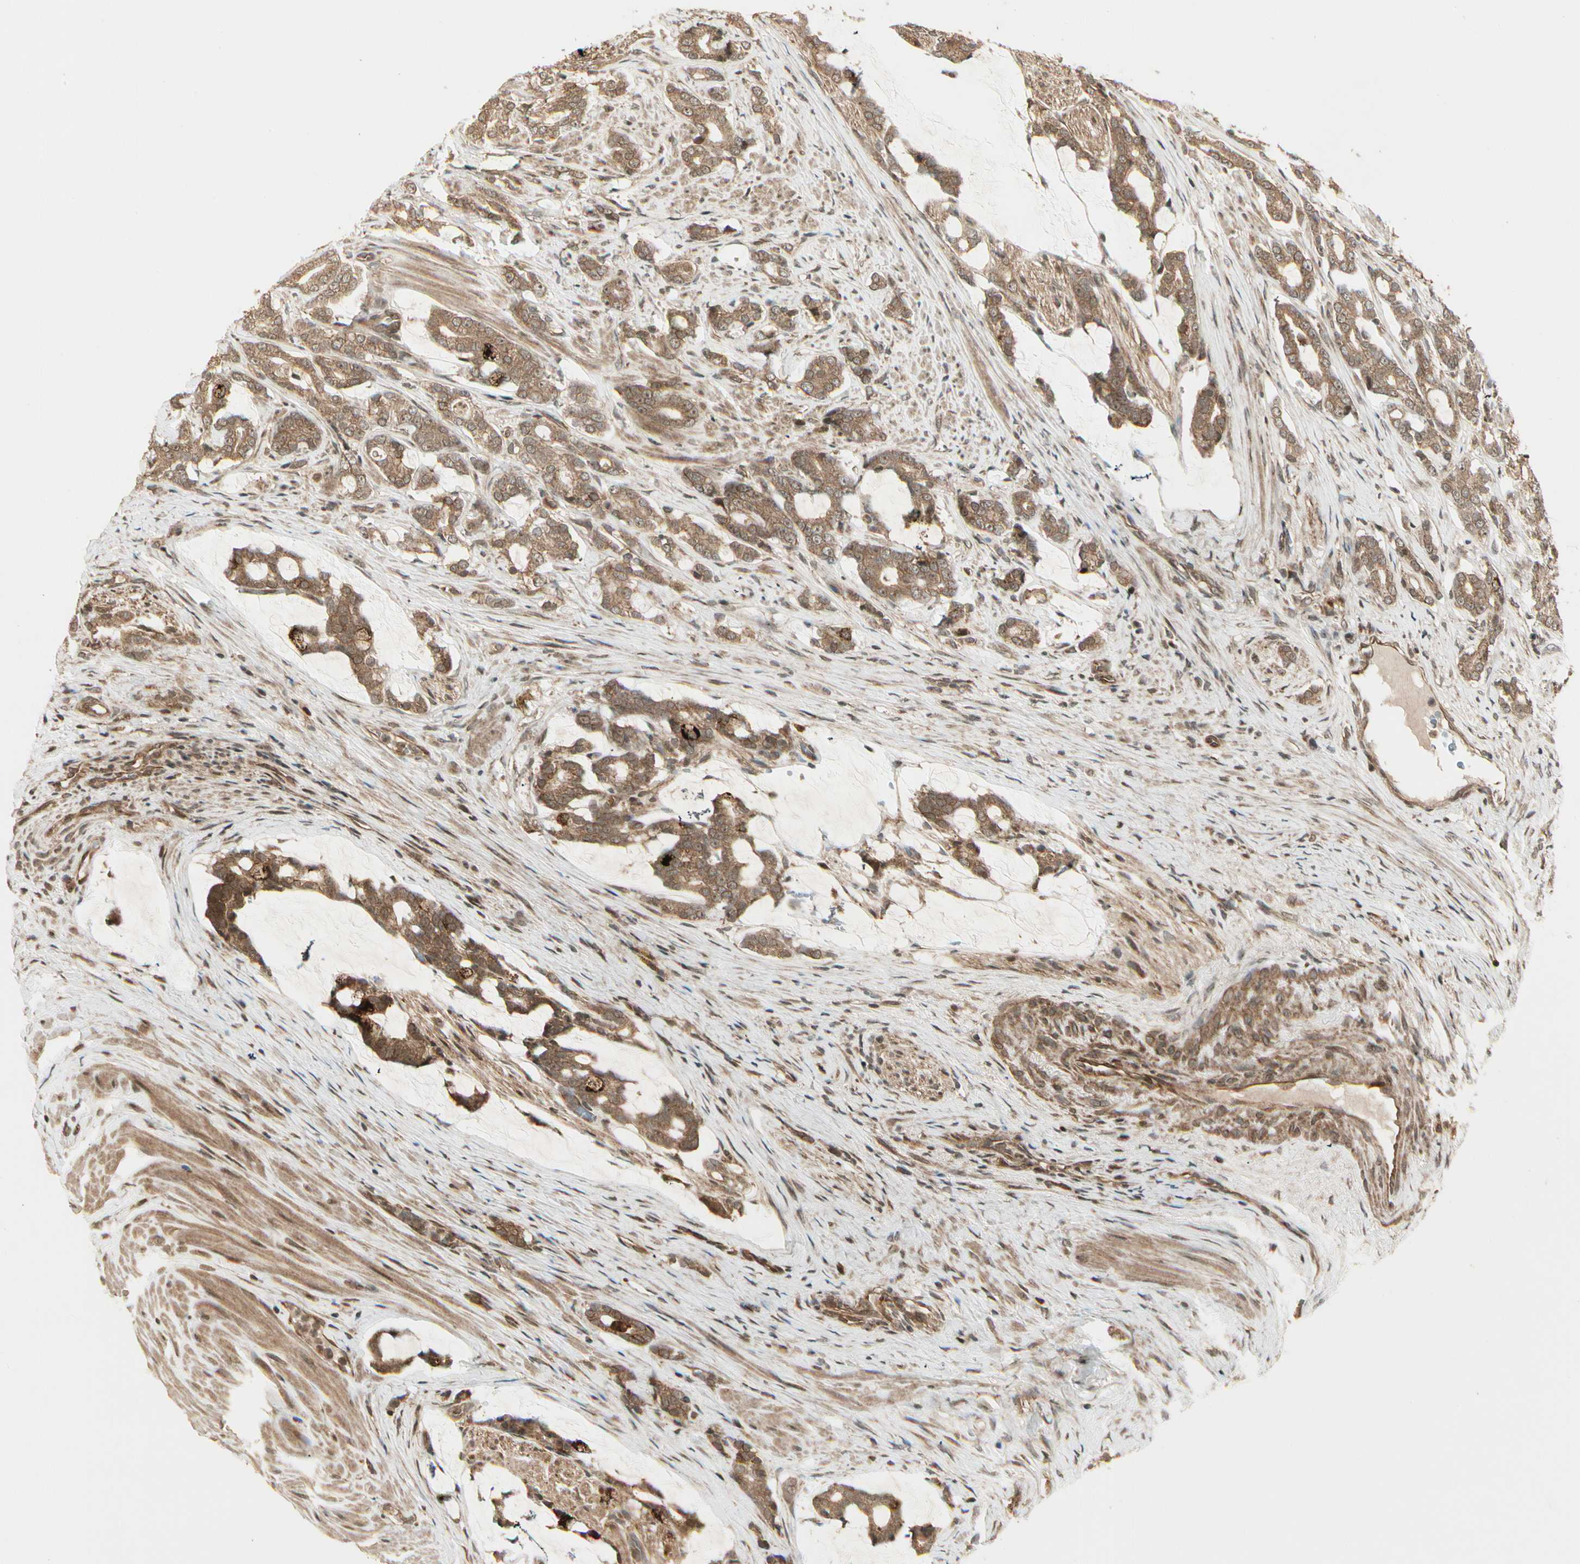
{"staining": {"intensity": "moderate", "quantity": ">75%", "location": "cytoplasmic/membranous"}, "tissue": "prostate cancer", "cell_type": "Tumor cells", "image_type": "cancer", "snomed": [{"axis": "morphology", "description": "Adenocarcinoma, Low grade"}, {"axis": "topography", "description": "Prostate"}], "caption": "Prostate cancer (adenocarcinoma (low-grade)) tissue demonstrates moderate cytoplasmic/membranous staining in approximately >75% of tumor cells, visualized by immunohistochemistry.", "gene": "GLUL", "patient": {"sex": "male", "age": 58}}